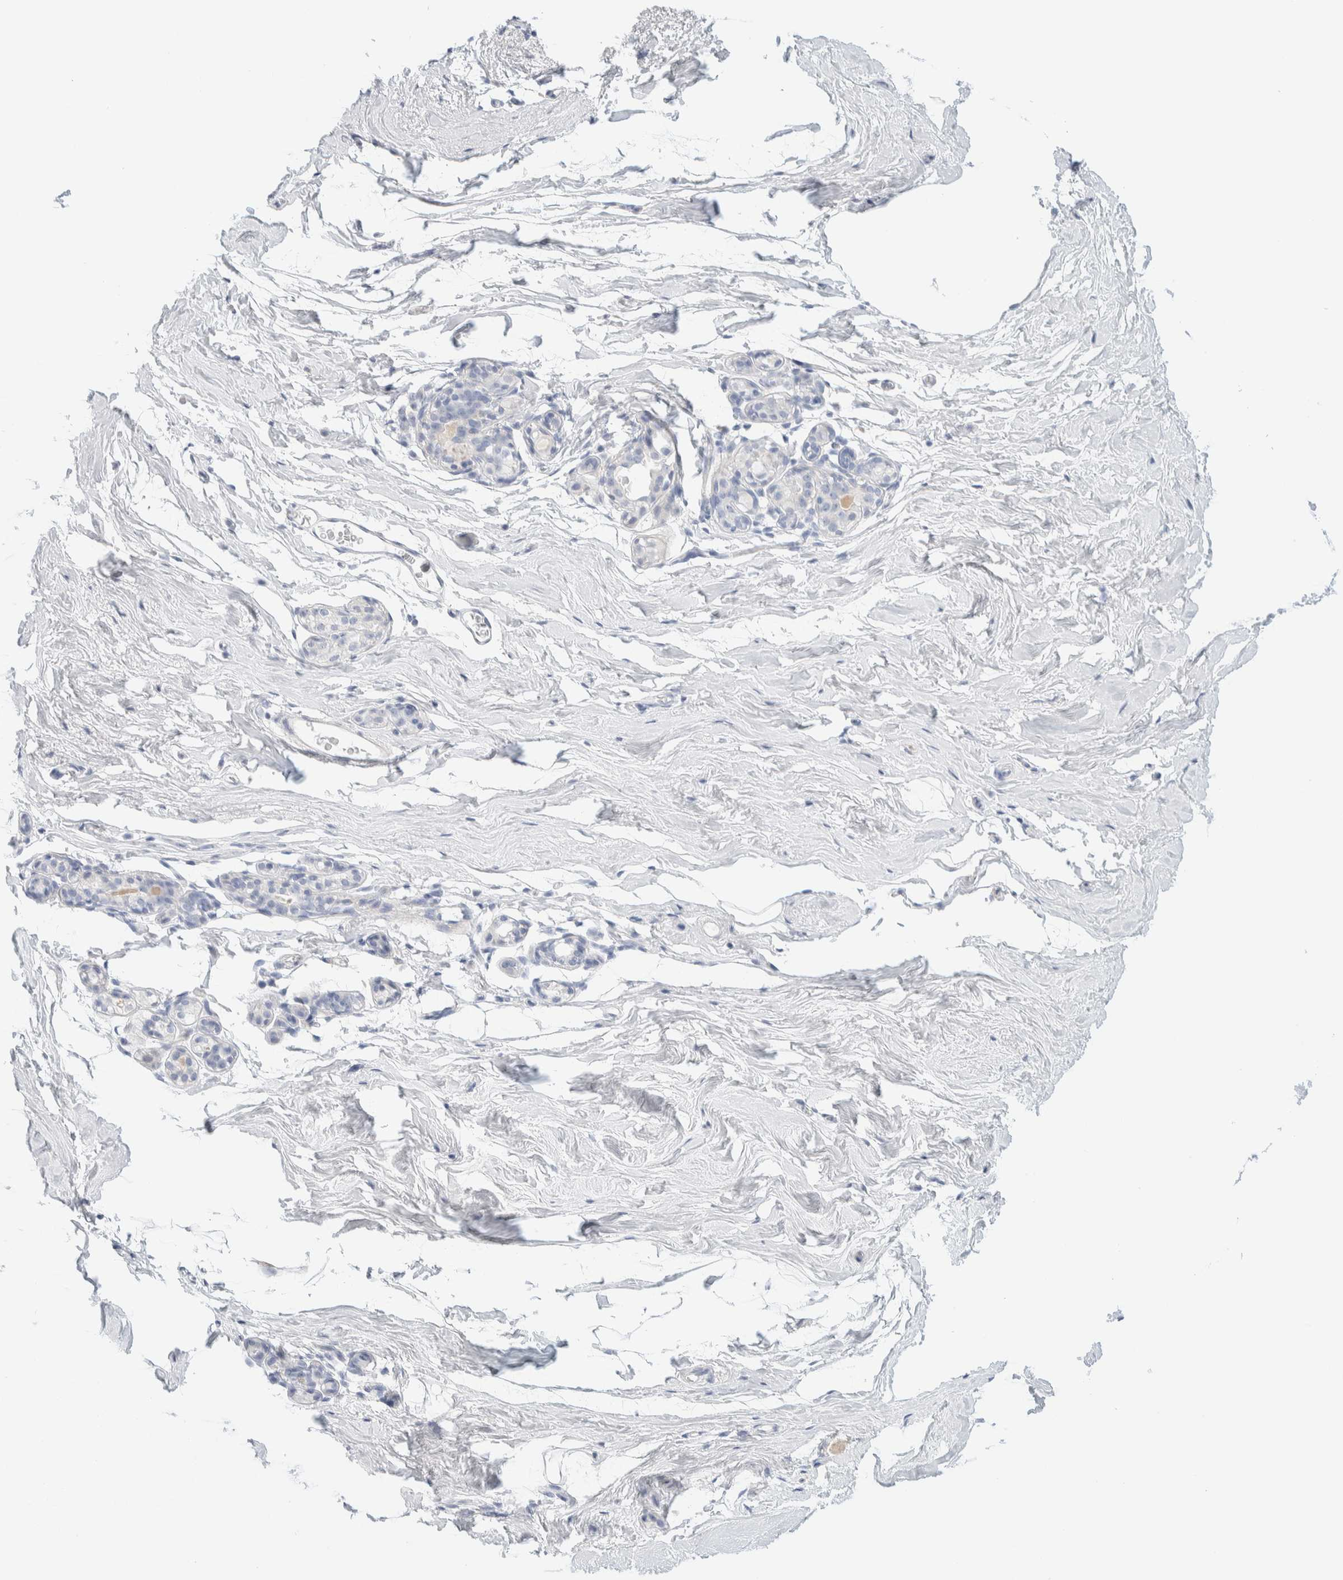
{"staining": {"intensity": "negative", "quantity": "none", "location": "none"}, "tissue": "breast", "cell_type": "Adipocytes", "image_type": "normal", "snomed": [{"axis": "morphology", "description": "Normal tissue, NOS"}, {"axis": "topography", "description": "Breast"}], "caption": "Immunohistochemical staining of benign breast displays no significant positivity in adipocytes. (DAB IHC visualized using brightfield microscopy, high magnification).", "gene": "ATCAY", "patient": {"sex": "female", "age": 62}}